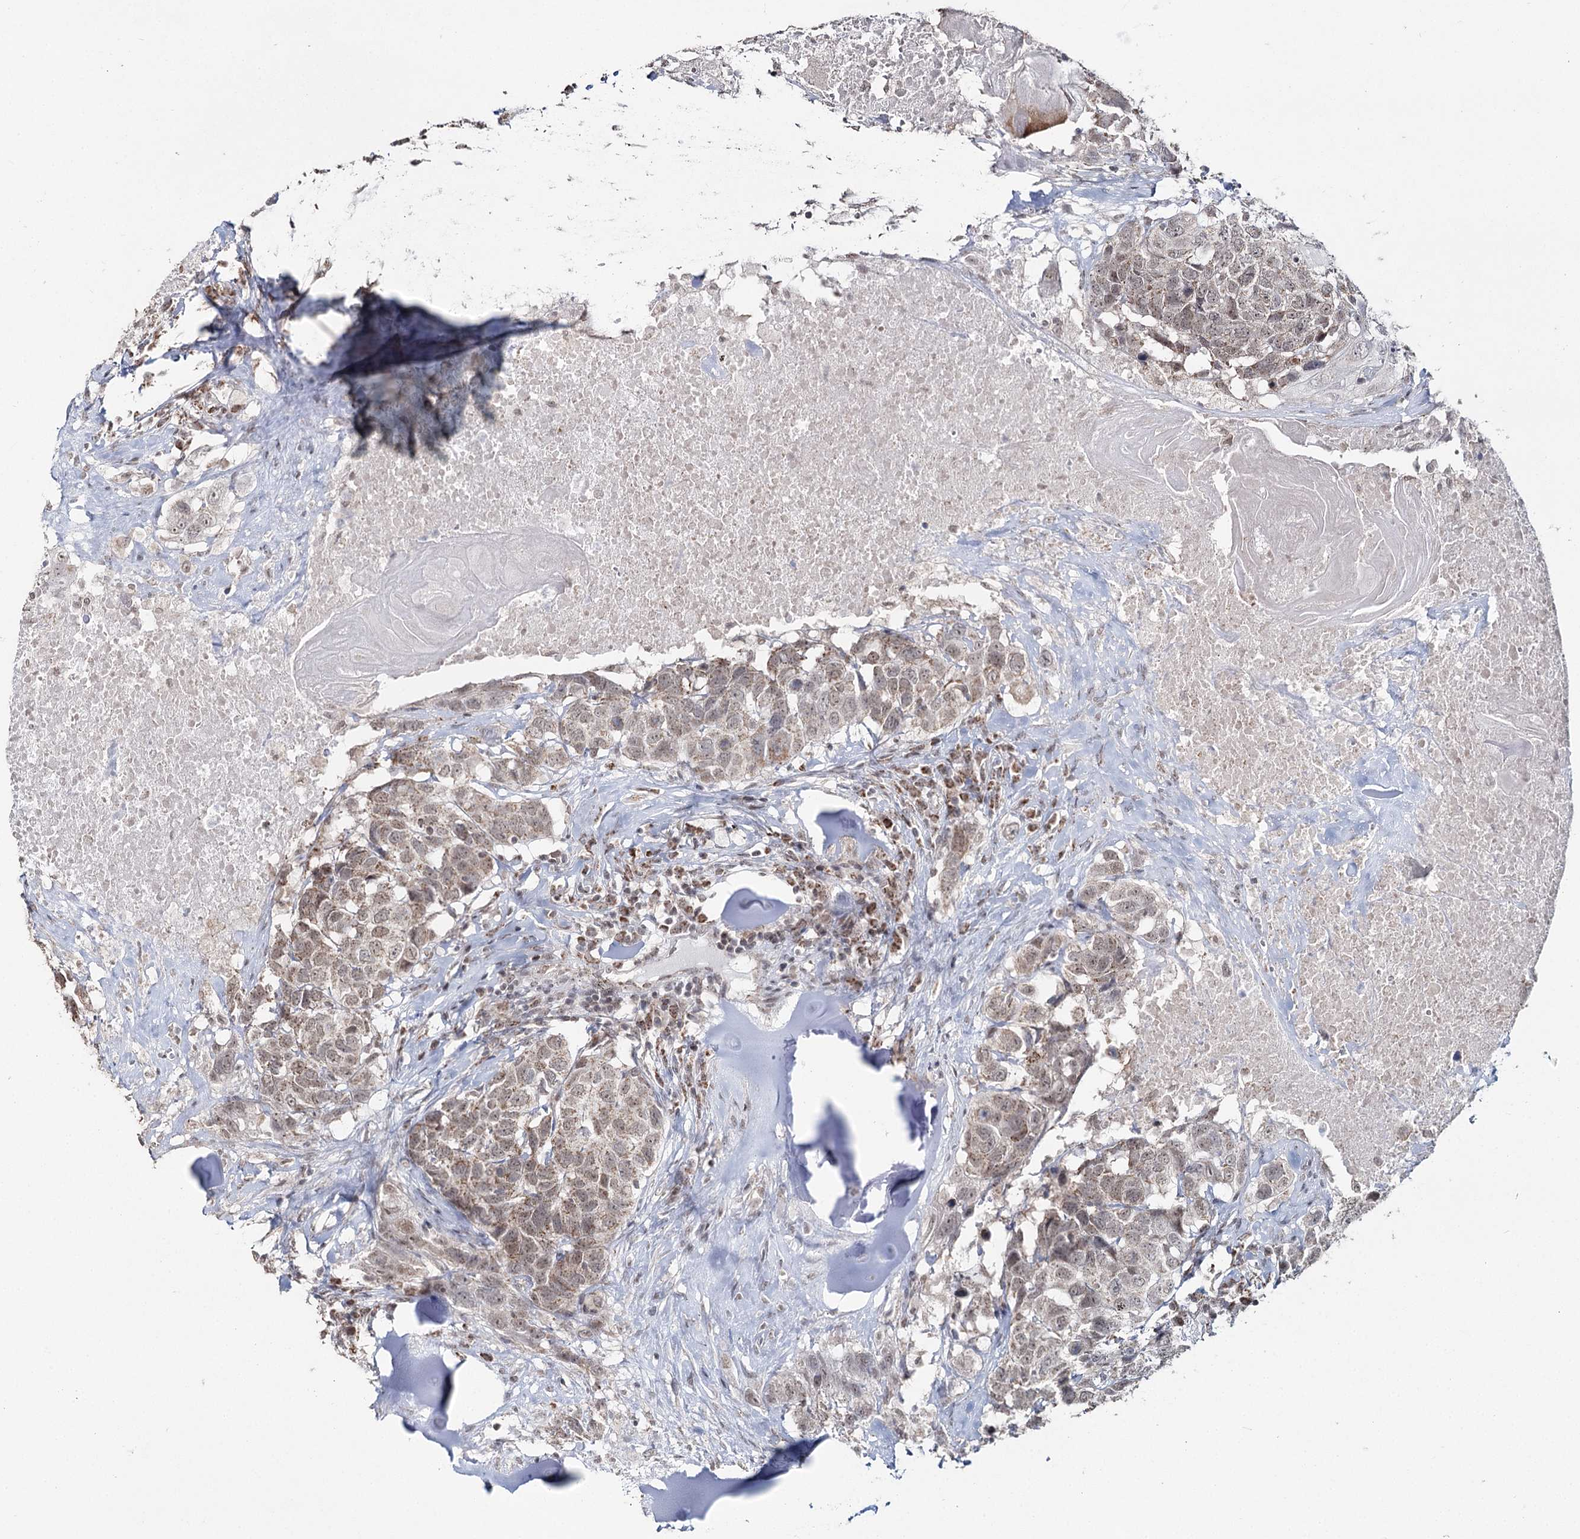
{"staining": {"intensity": "weak", "quantity": ">75%", "location": "cytoplasmic/membranous,nuclear"}, "tissue": "head and neck cancer", "cell_type": "Tumor cells", "image_type": "cancer", "snomed": [{"axis": "morphology", "description": "Squamous cell carcinoma, NOS"}, {"axis": "topography", "description": "Head-Neck"}], "caption": "Immunohistochemistry (IHC) image of neoplastic tissue: human squamous cell carcinoma (head and neck) stained using immunohistochemistry (IHC) exhibits low levels of weak protein expression localized specifically in the cytoplasmic/membranous and nuclear of tumor cells, appearing as a cytoplasmic/membranous and nuclear brown color.", "gene": "PDHX", "patient": {"sex": "male", "age": 66}}